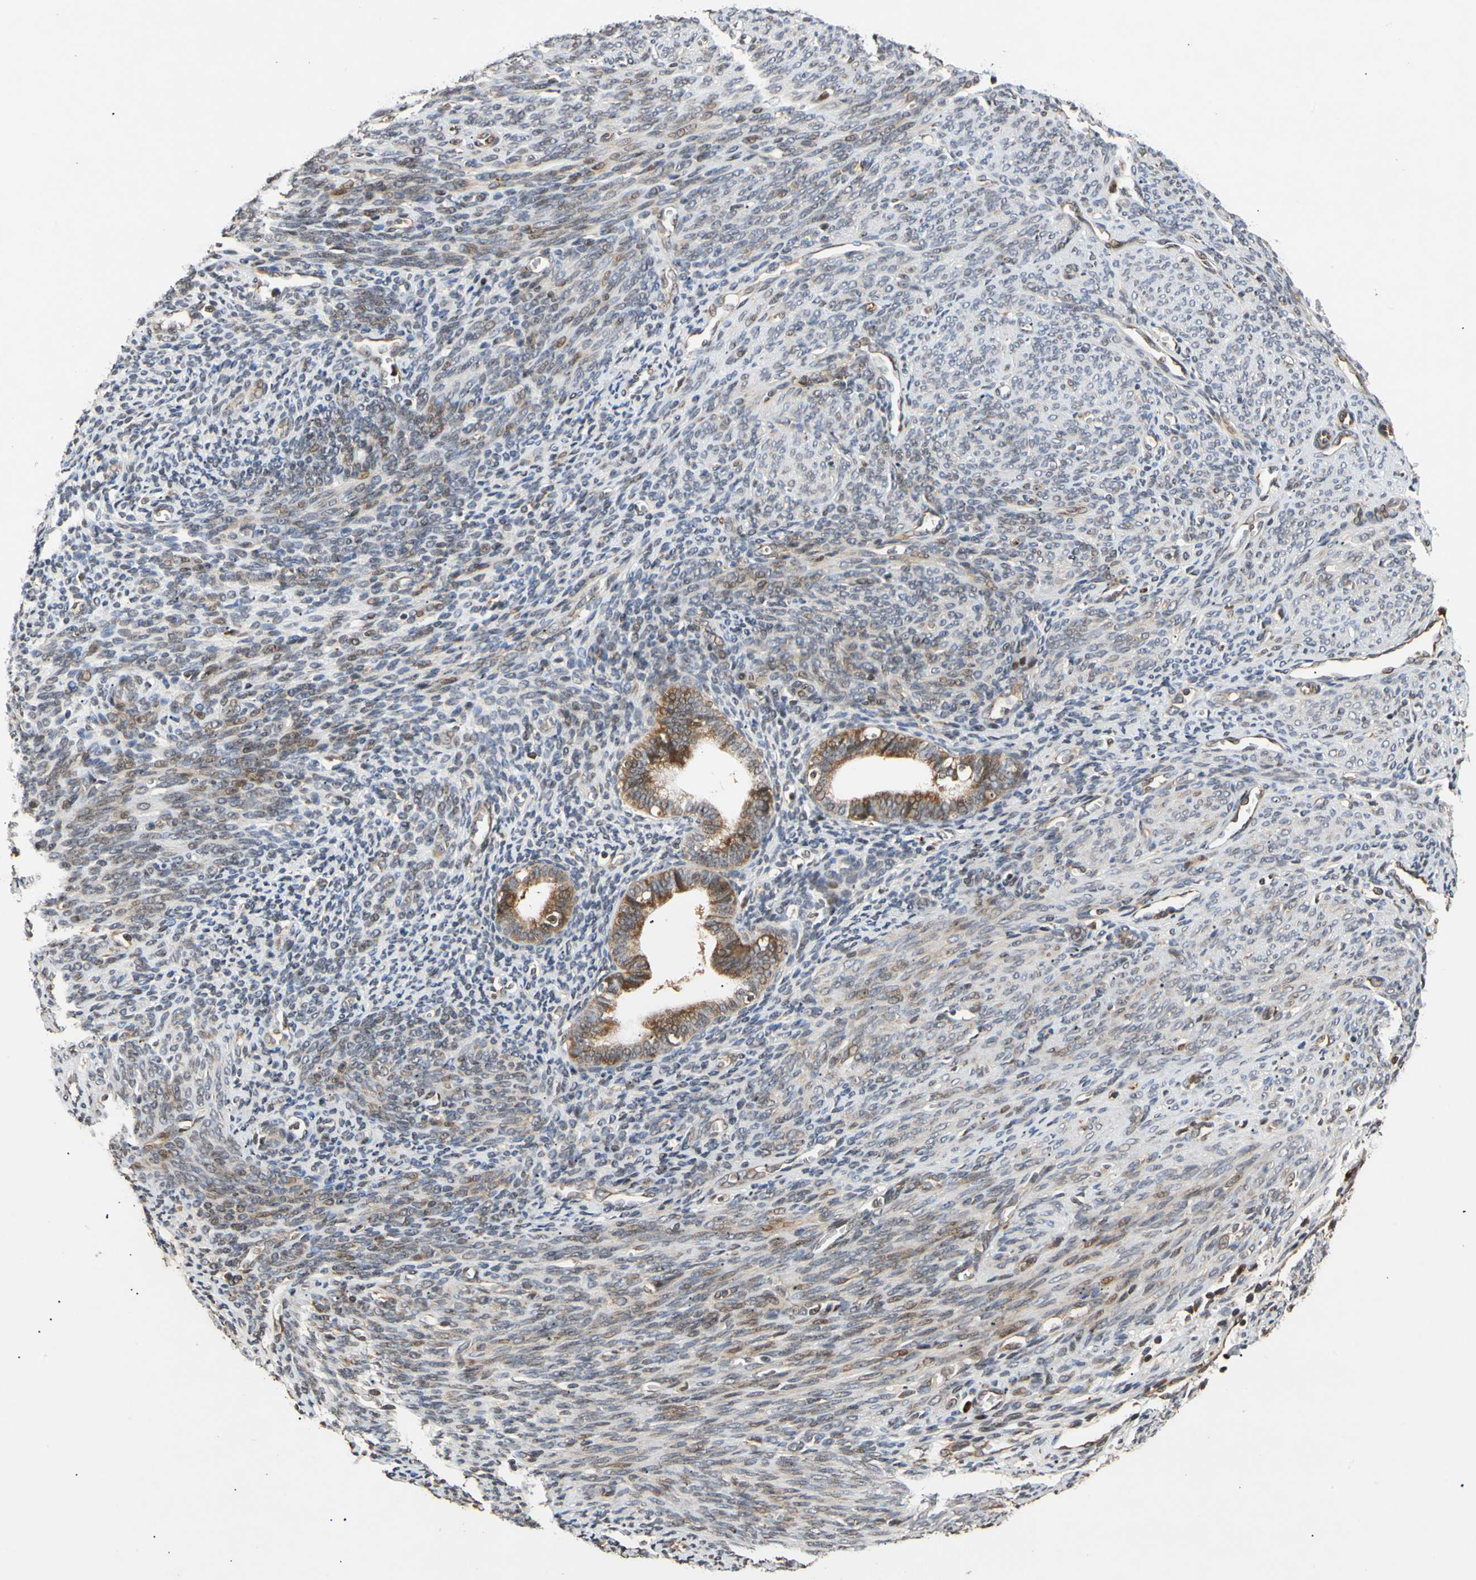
{"staining": {"intensity": "weak", "quantity": "25%-75%", "location": "cytoplasmic/membranous"}, "tissue": "endometrium", "cell_type": "Cells in endometrial stroma", "image_type": "normal", "snomed": [{"axis": "morphology", "description": "Normal tissue, NOS"}, {"axis": "topography", "description": "Uterus"}], "caption": "Immunohistochemistry (IHC) (DAB) staining of normal endometrium exhibits weak cytoplasmic/membranous protein staining in approximately 25%-75% of cells in endometrial stroma. The protein is shown in brown color, while the nuclei are stained blue.", "gene": "MRPS22", "patient": {"sex": "female", "age": 83}}